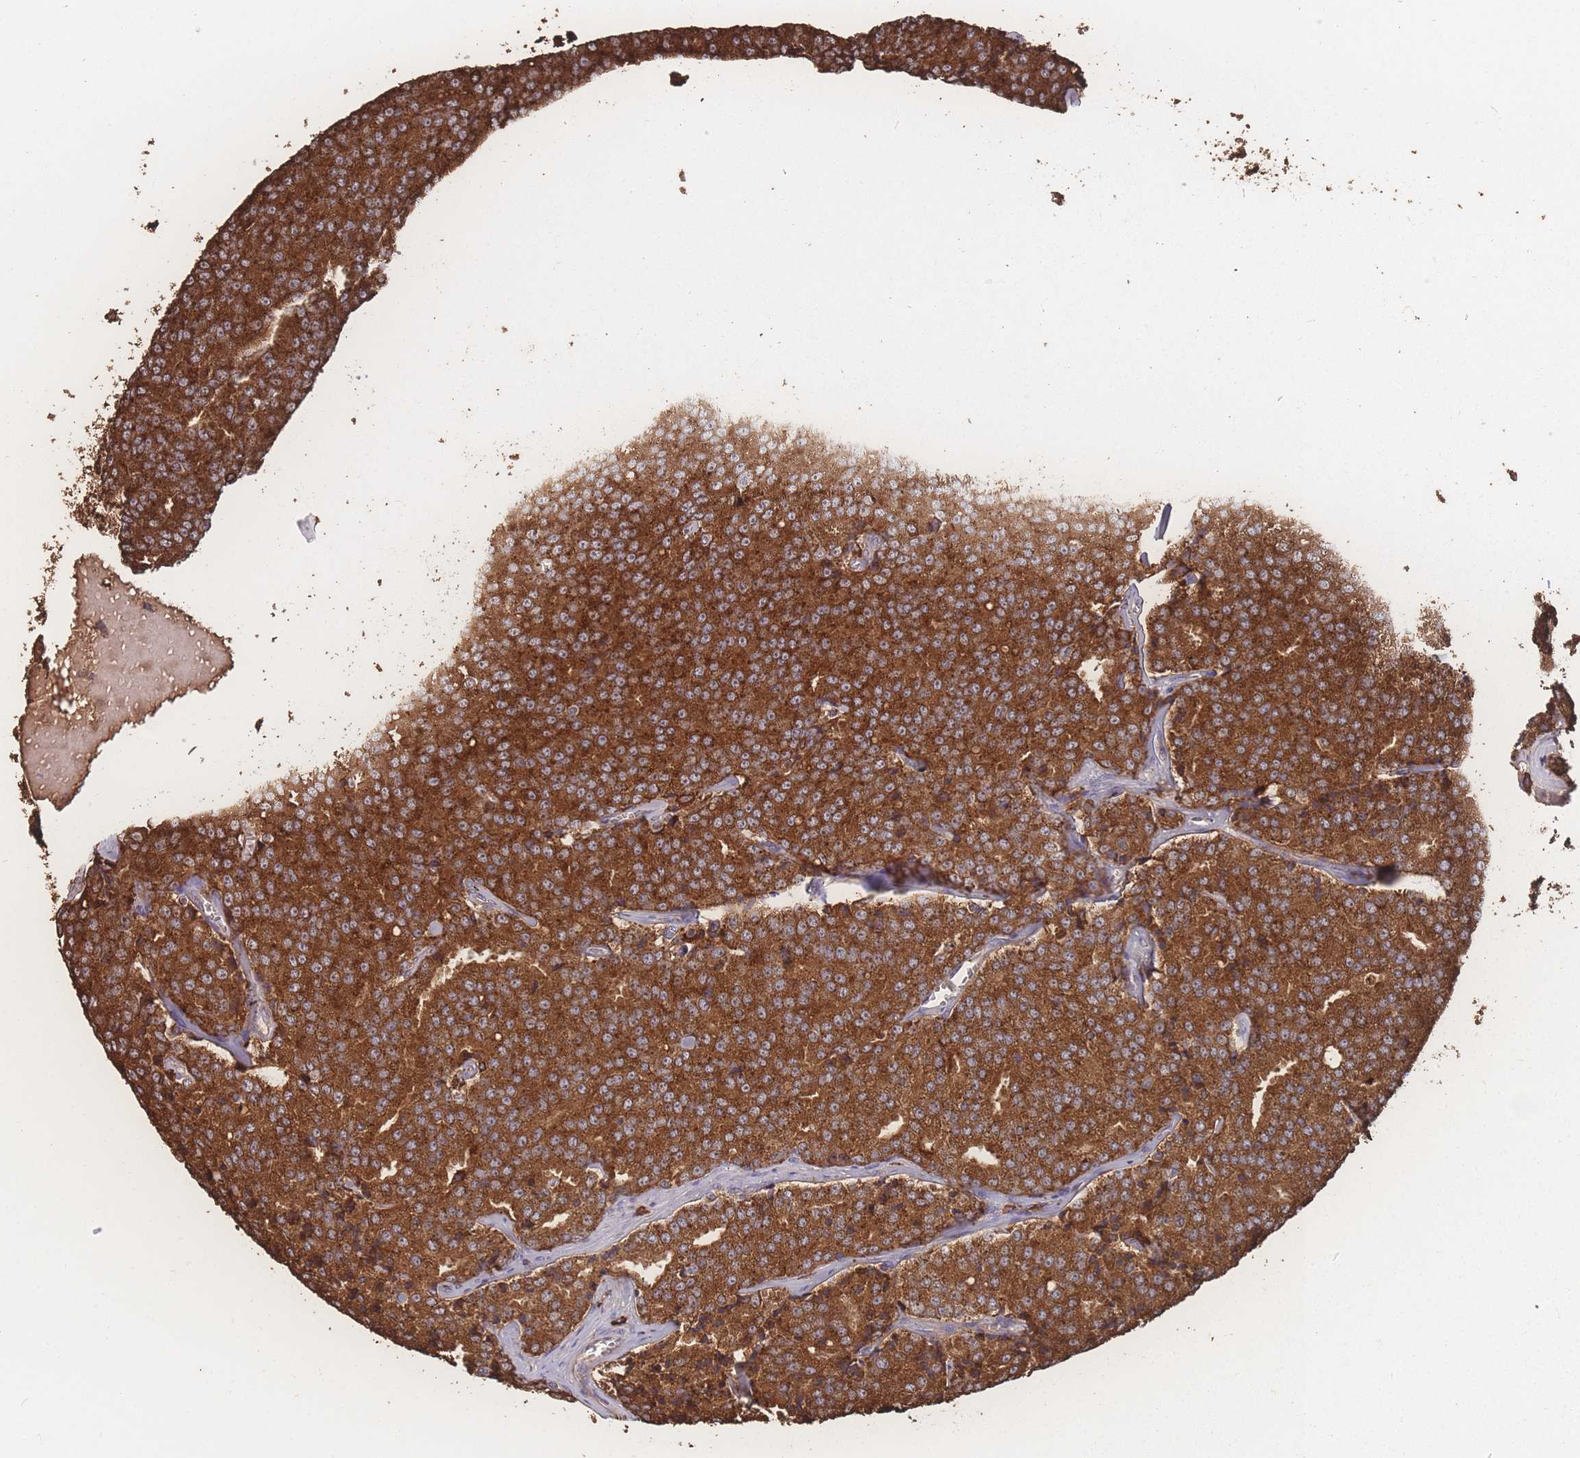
{"staining": {"intensity": "strong", "quantity": ">75%", "location": "cytoplasmic/membranous"}, "tissue": "prostate cancer", "cell_type": "Tumor cells", "image_type": "cancer", "snomed": [{"axis": "morphology", "description": "Adenocarcinoma, Low grade"}, {"axis": "topography", "description": "Prostate"}], "caption": "Human prostate adenocarcinoma (low-grade) stained with a brown dye demonstrates strong cytoplasmic/membranous positive positivity in approximately >75% of tumor cells.", "gene": "SGSM3", "patient": {"sex": "male", "age": 60}}